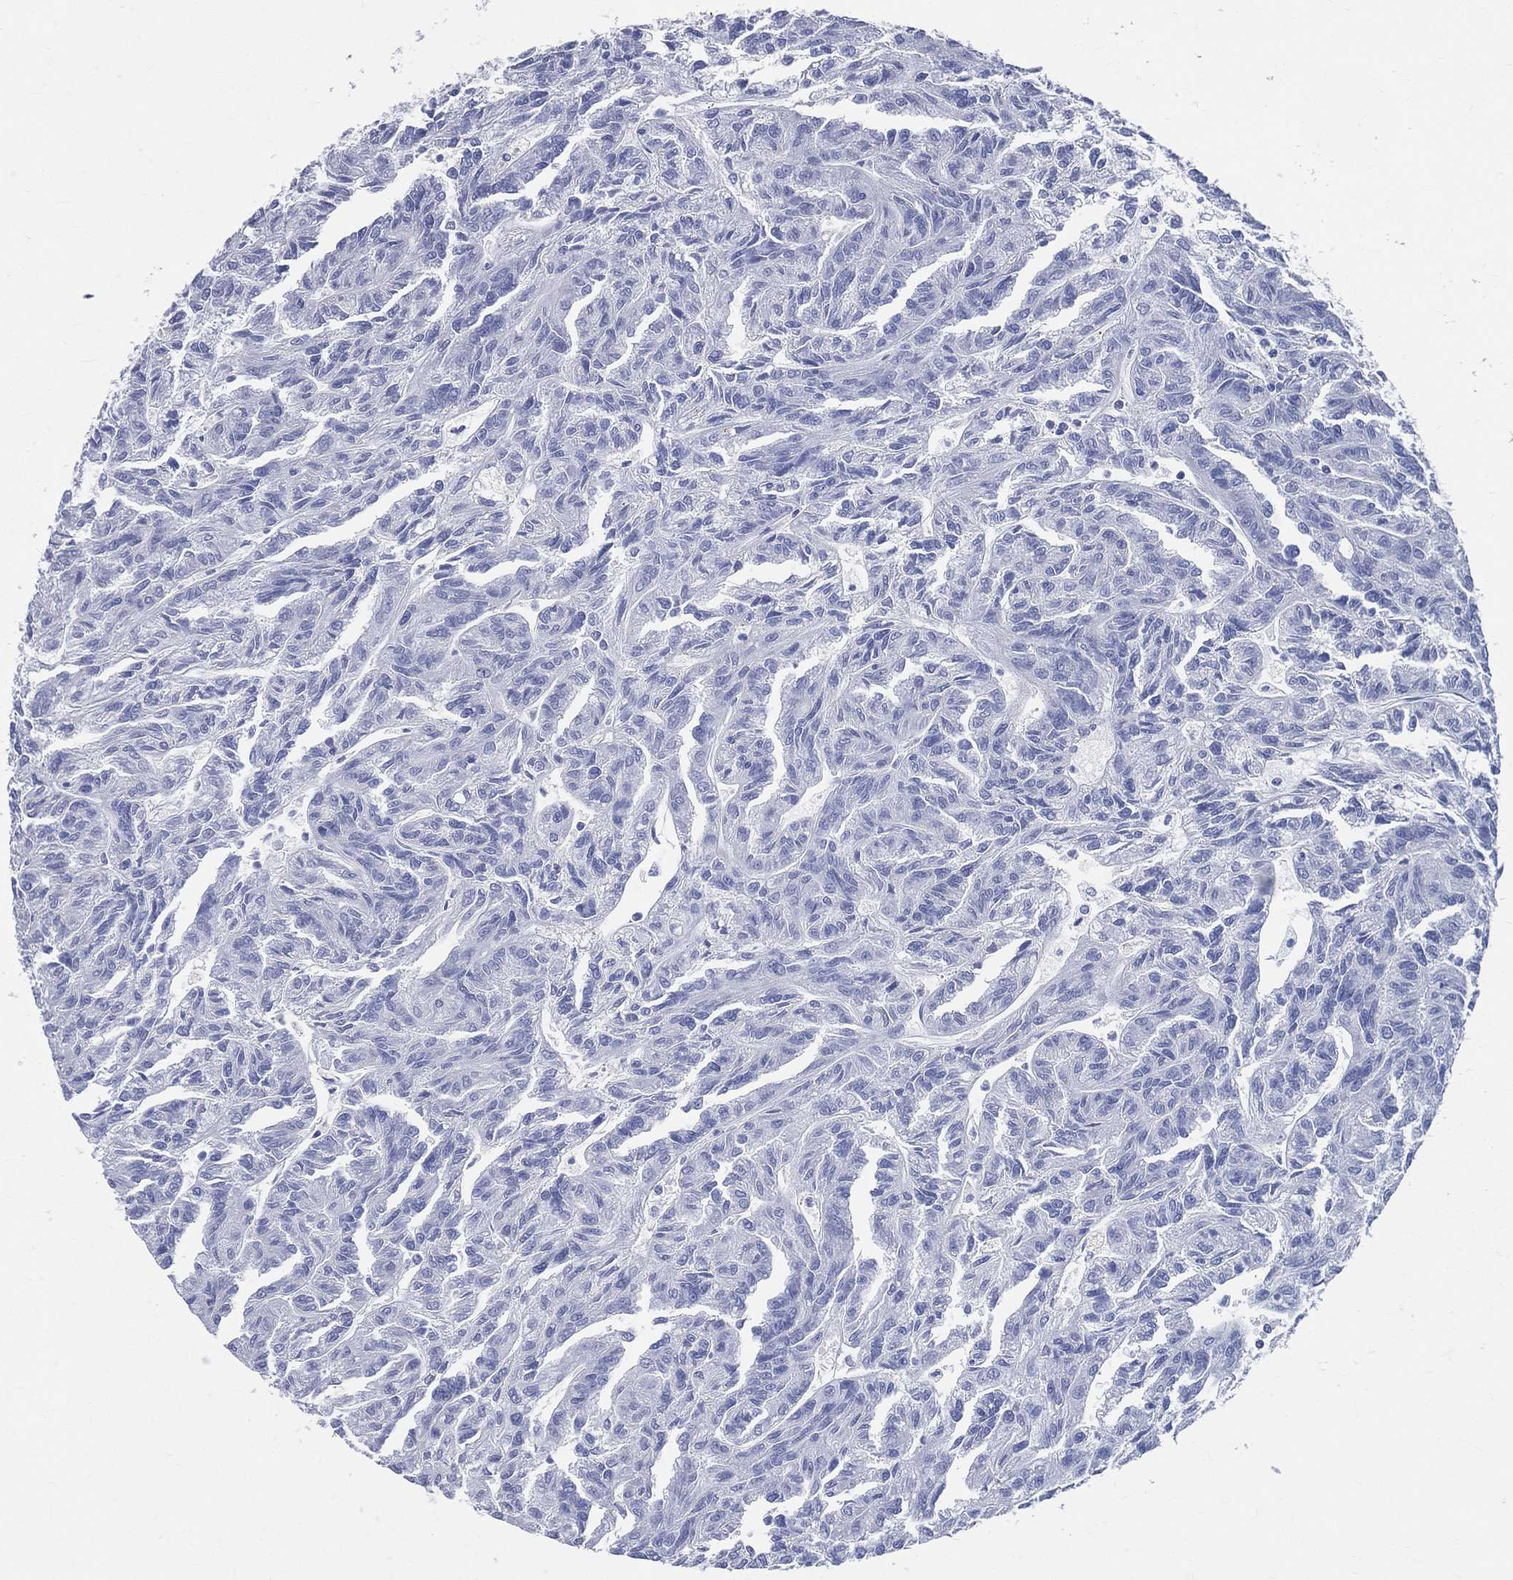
{"staining": {"intensity": "negative", "quantity": "none", "location": "none"}, "tissue": "renal cancer", "cell_type": "Tumor cells", "image_type": "cancer", "snomed": [{"axis": "morphology", "description": "Adenocarcinoma, NOS"}, {"axis": "topography", "description": "Kidney"}], "caption": "IHC image of renal cancer (adenocarcinoma) stained for a protein (brown), which demonstrates no positivity in tumor cells. (DAB immunohistochemistry with hematoxylin counter stain).", "gene": "SYP", "patient": {"sex": "male", "age": 79}}